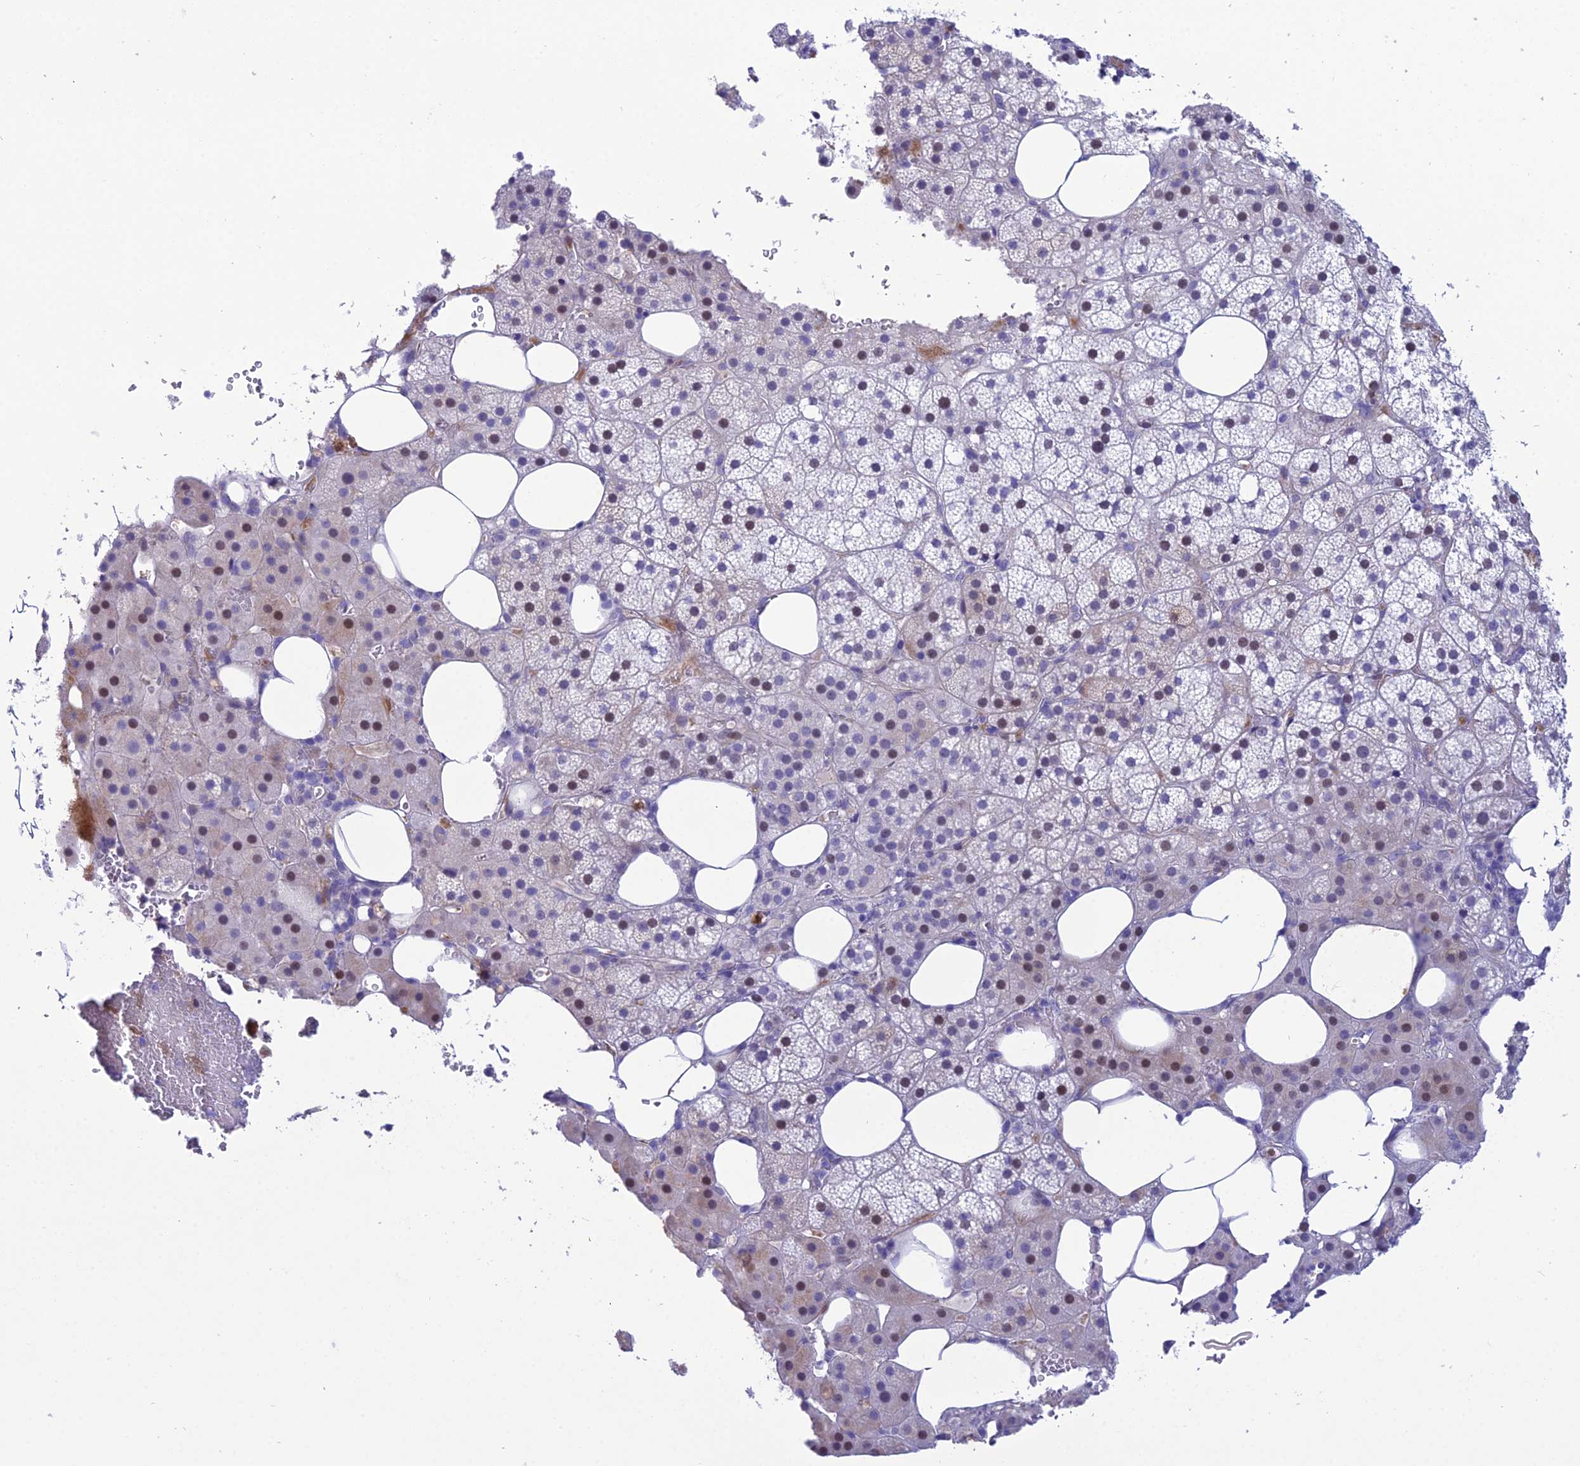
{"staining": {"intensity": "weak", "quantity": "<25%", "location": "nuclear"}, "tissue": "adrenal gland", "cell_type": "Glandular cells", "image_type": "normal", "snomed": [{"axis": "morphology", "description": "Normal tissue, NOS"}, {"axis": "topography", "description": "Adrenal gland"}], "caption": "The micrograph shows no staining of glandular cells in normal adrenal gland.", "gene": "CRB2", "patient": {"sex": "female", "age": 59}}